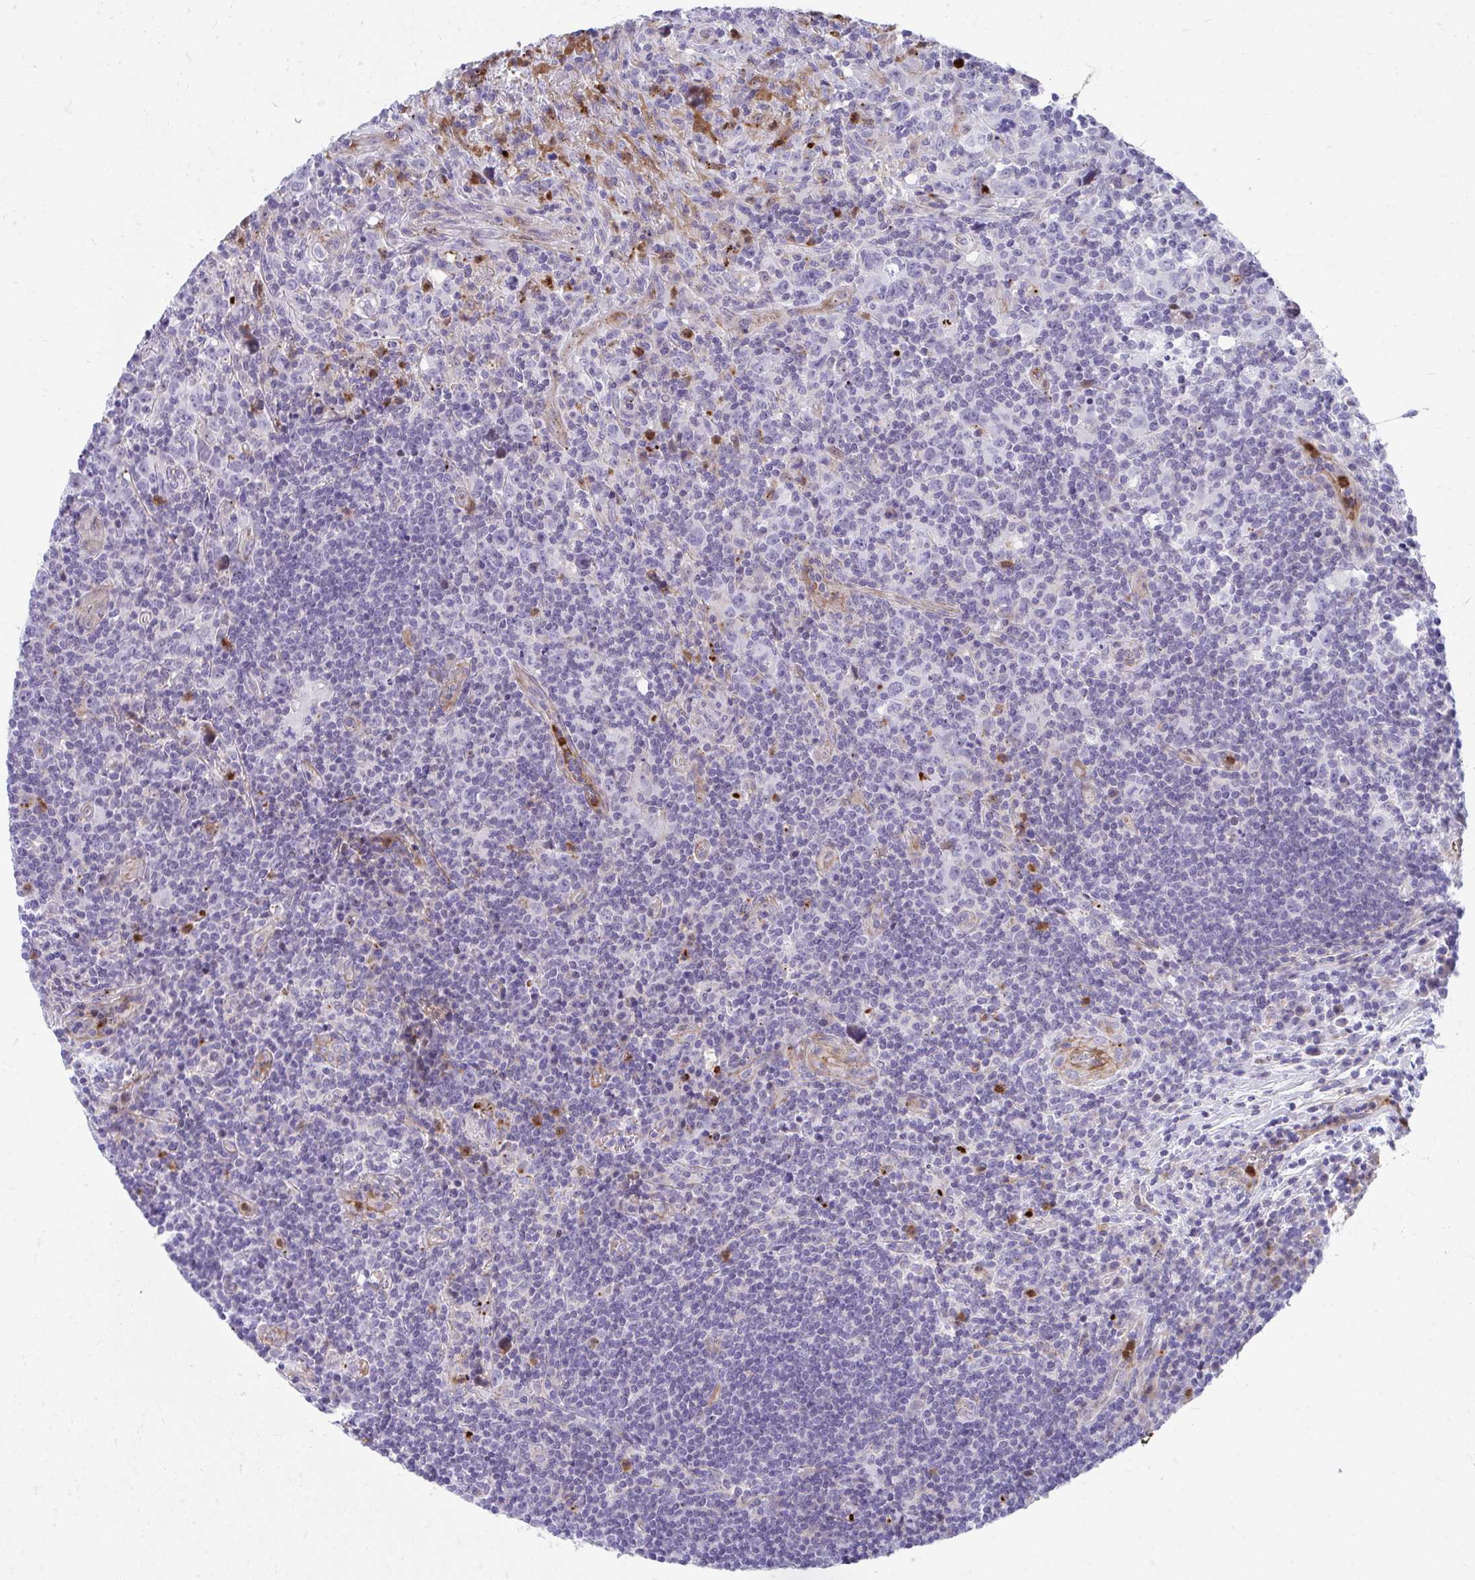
{"staining": {"intensity": "negative", "quantity": "none", "location": "none"}, "tissue": "lymphoma", "cell_type": "Tumor cells", "image_type": "cancer", "snomed": [{"axis": "morphology", "description": "Hodgkin's disease, NOS"}, {"axis": "topography", "description": "Lymph node"}], "caption": "Immunohistochemistry of lymphoma demonstrates no staining in tumor cells.", "gene": "CSTB", "patient": {"sex": "female", "age": 18}}